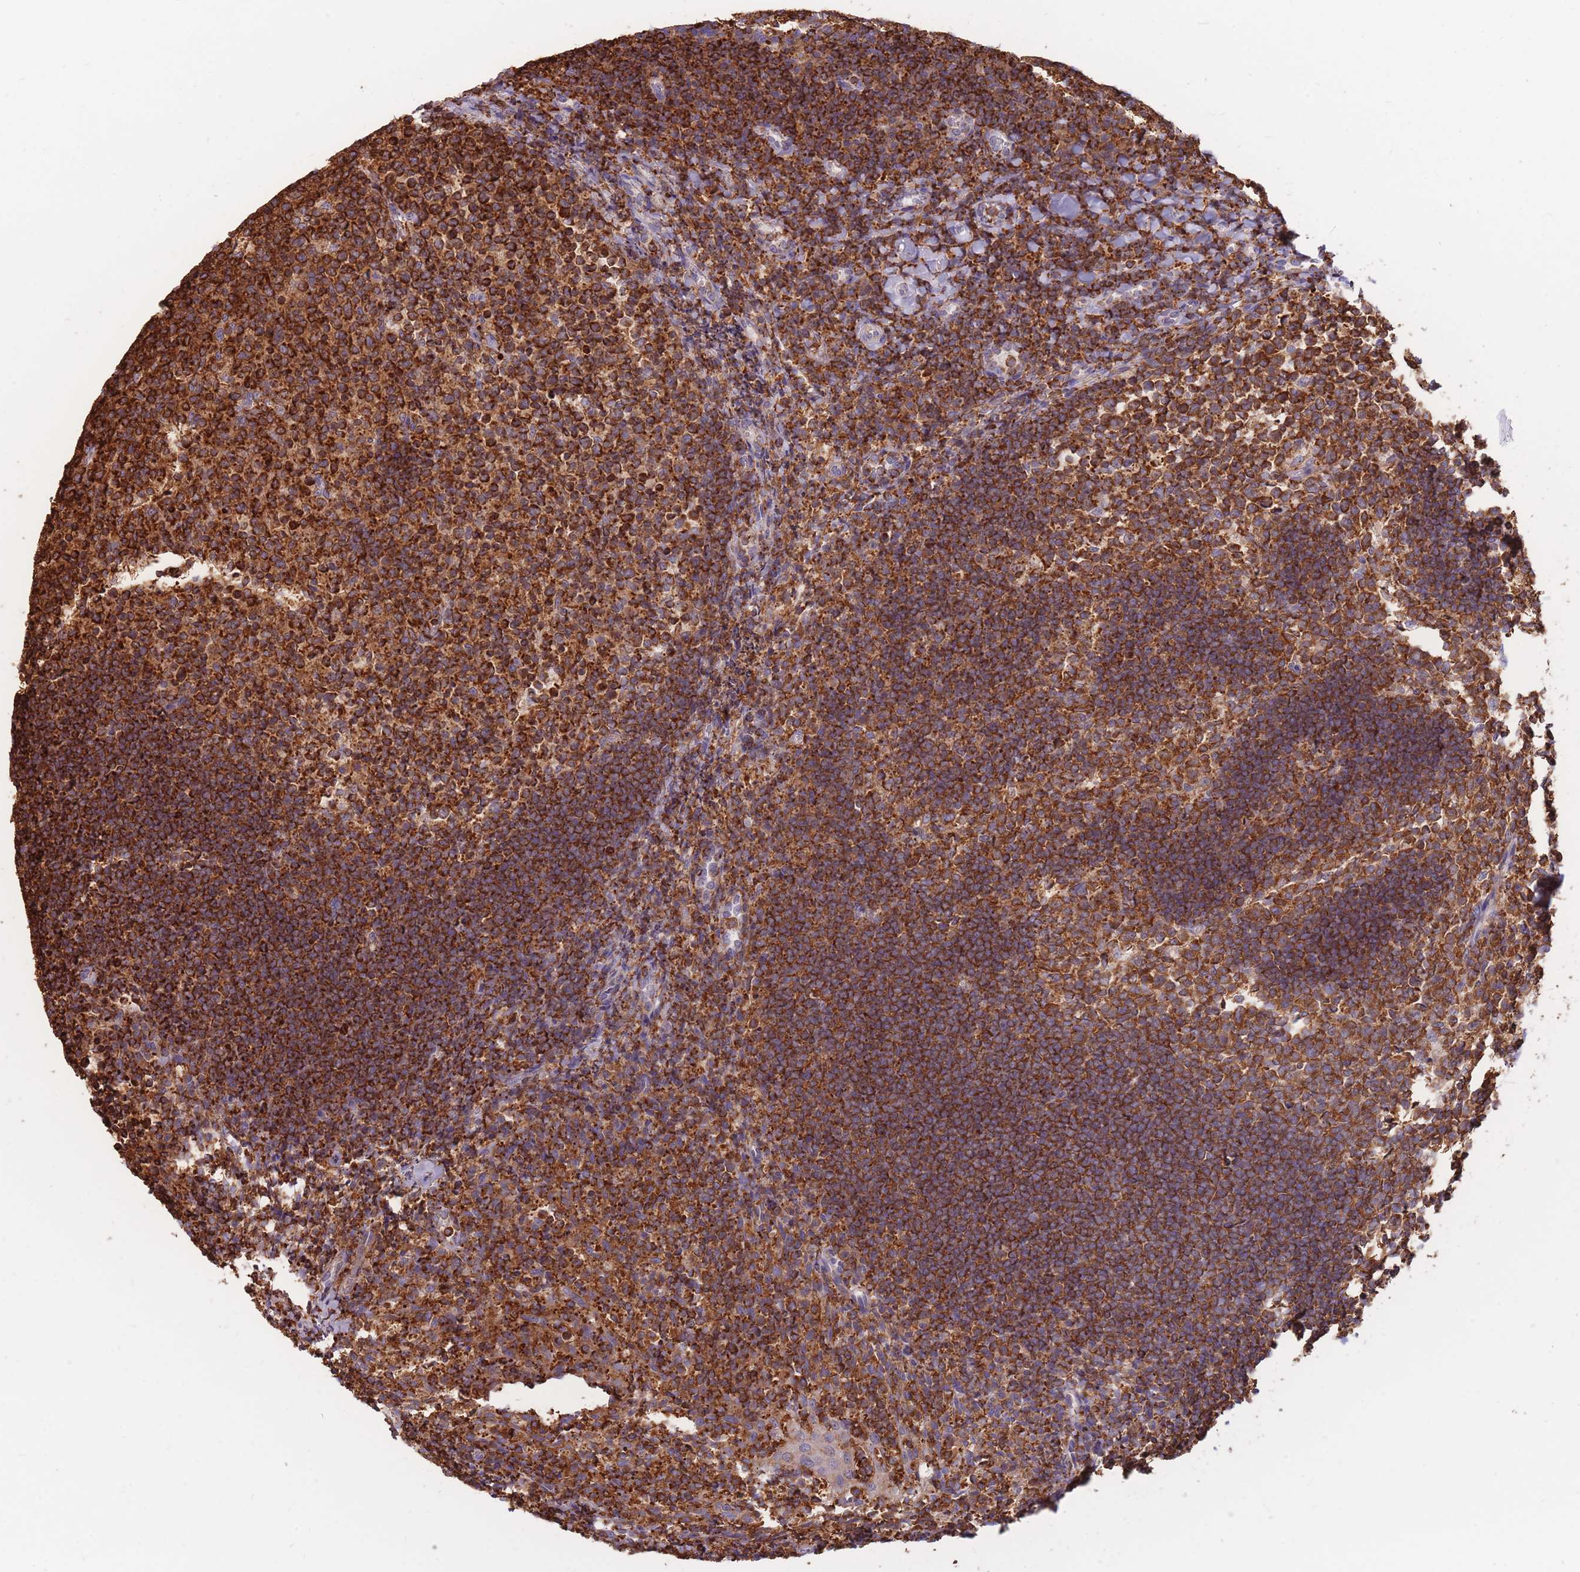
{"staining": {"intensity": "strong", "quantity": ">75%", "location": "cytoplasmic/membranous"}, "tissue": "tonsil", "cell_type": "Germinal center cells", "image_type": "normal", "snomed": [{"axis": "morphology", "description": "Normal tissue, NOS"}, {"axis": "topography", "description": "Tonsil"}], "caption": "Immunohistochemistry (IHC) (DAB) staining of benign tonsil exhibits strong cytoplasmic/membranous protein expression in approximately >75% of germinal center cells.", "gene": "MRPL54", "patient": {"sex": "female", "age": 10}}